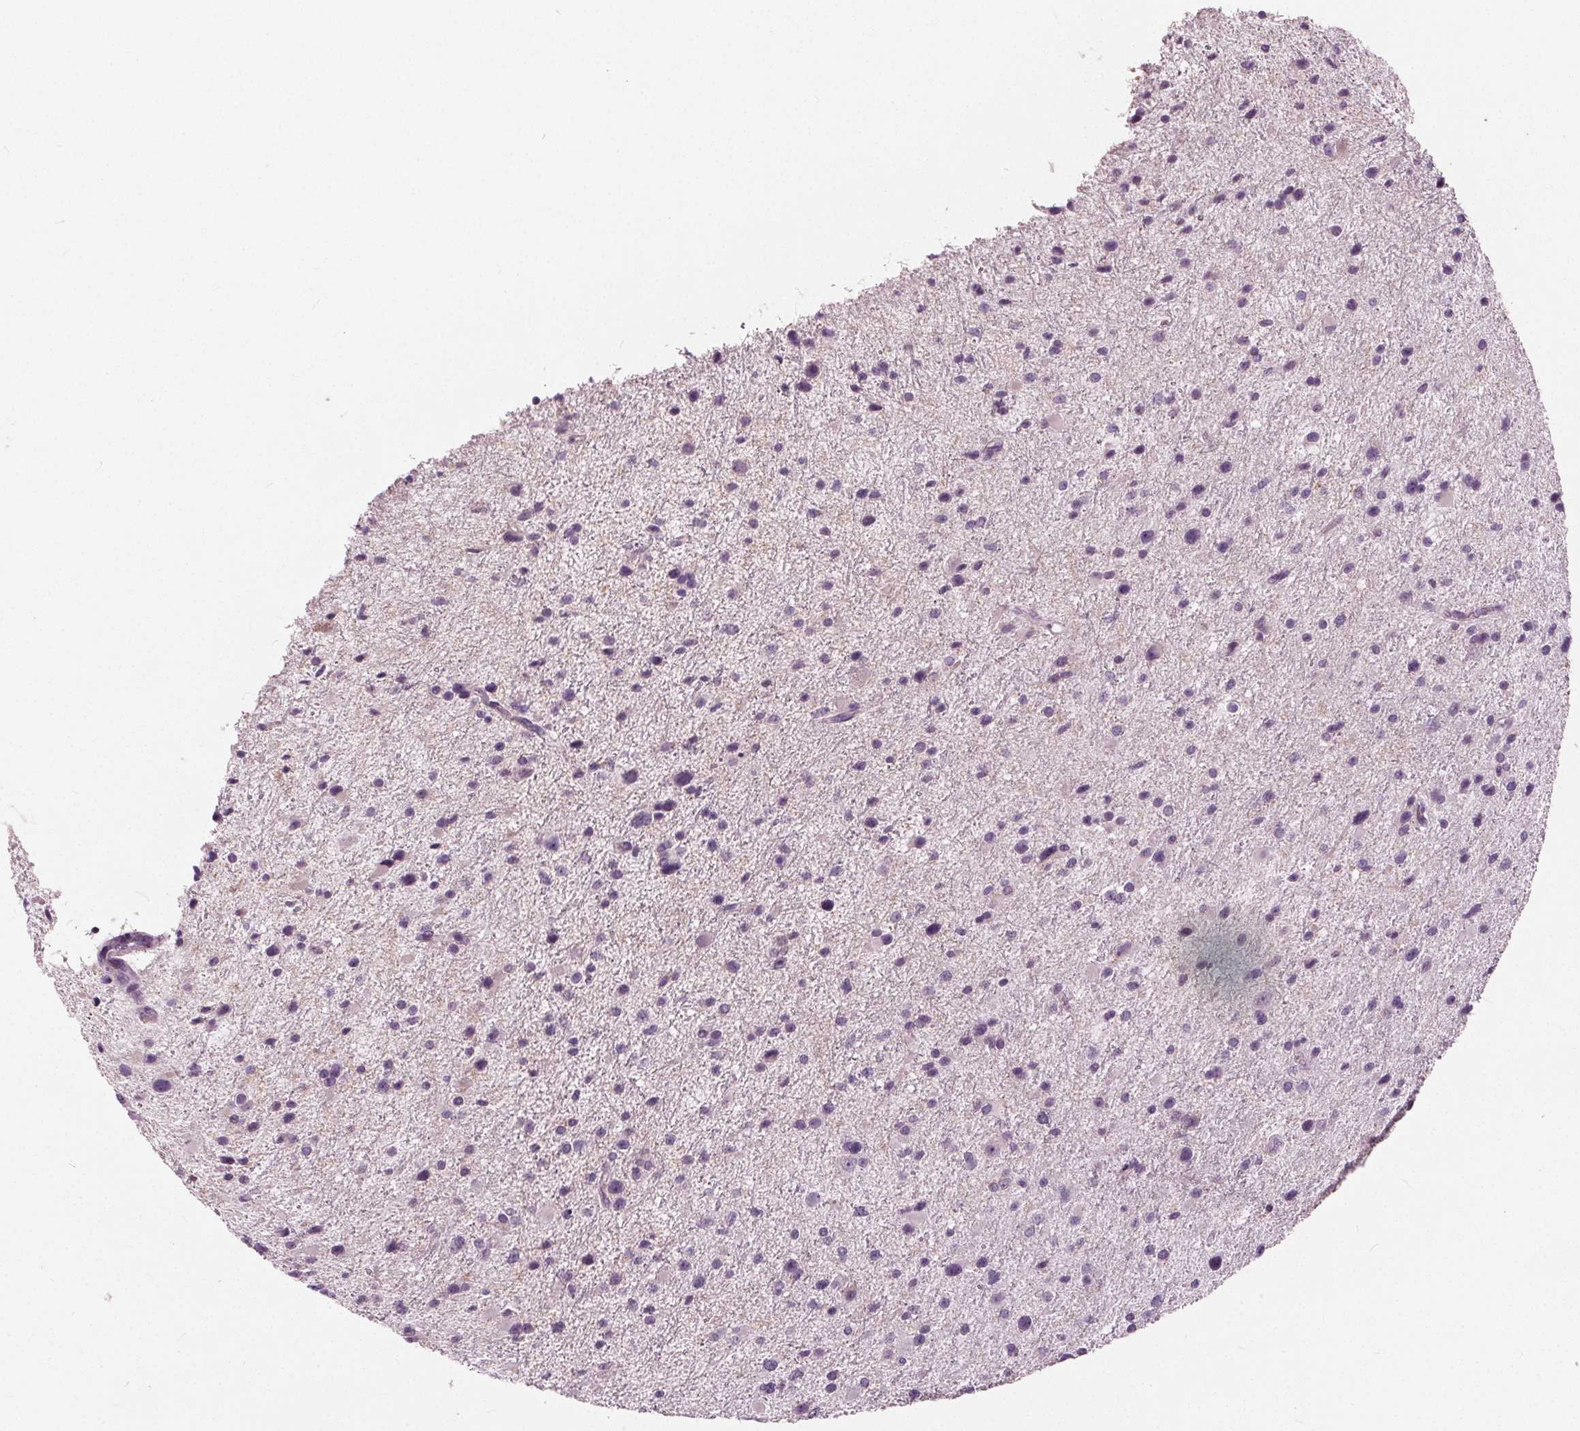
{"staining": {"intensity": "negative", "quantity": "none", "location": "none"}, "tissue": "glioma", "cell_type": "Tumor cells", "image_type": "cancer", "snomed": [{"axis": "morphology", "description": "Glioma, malignant, Low grade"}, {"axis": "topography", "description": "Brain"}], "caption": "A micrograph of human glioma is negative for staining in tumor cells. Nuclei are stained in blue.", "gene": "TKFC", "patient": {"sex": "female", "age": 32}}